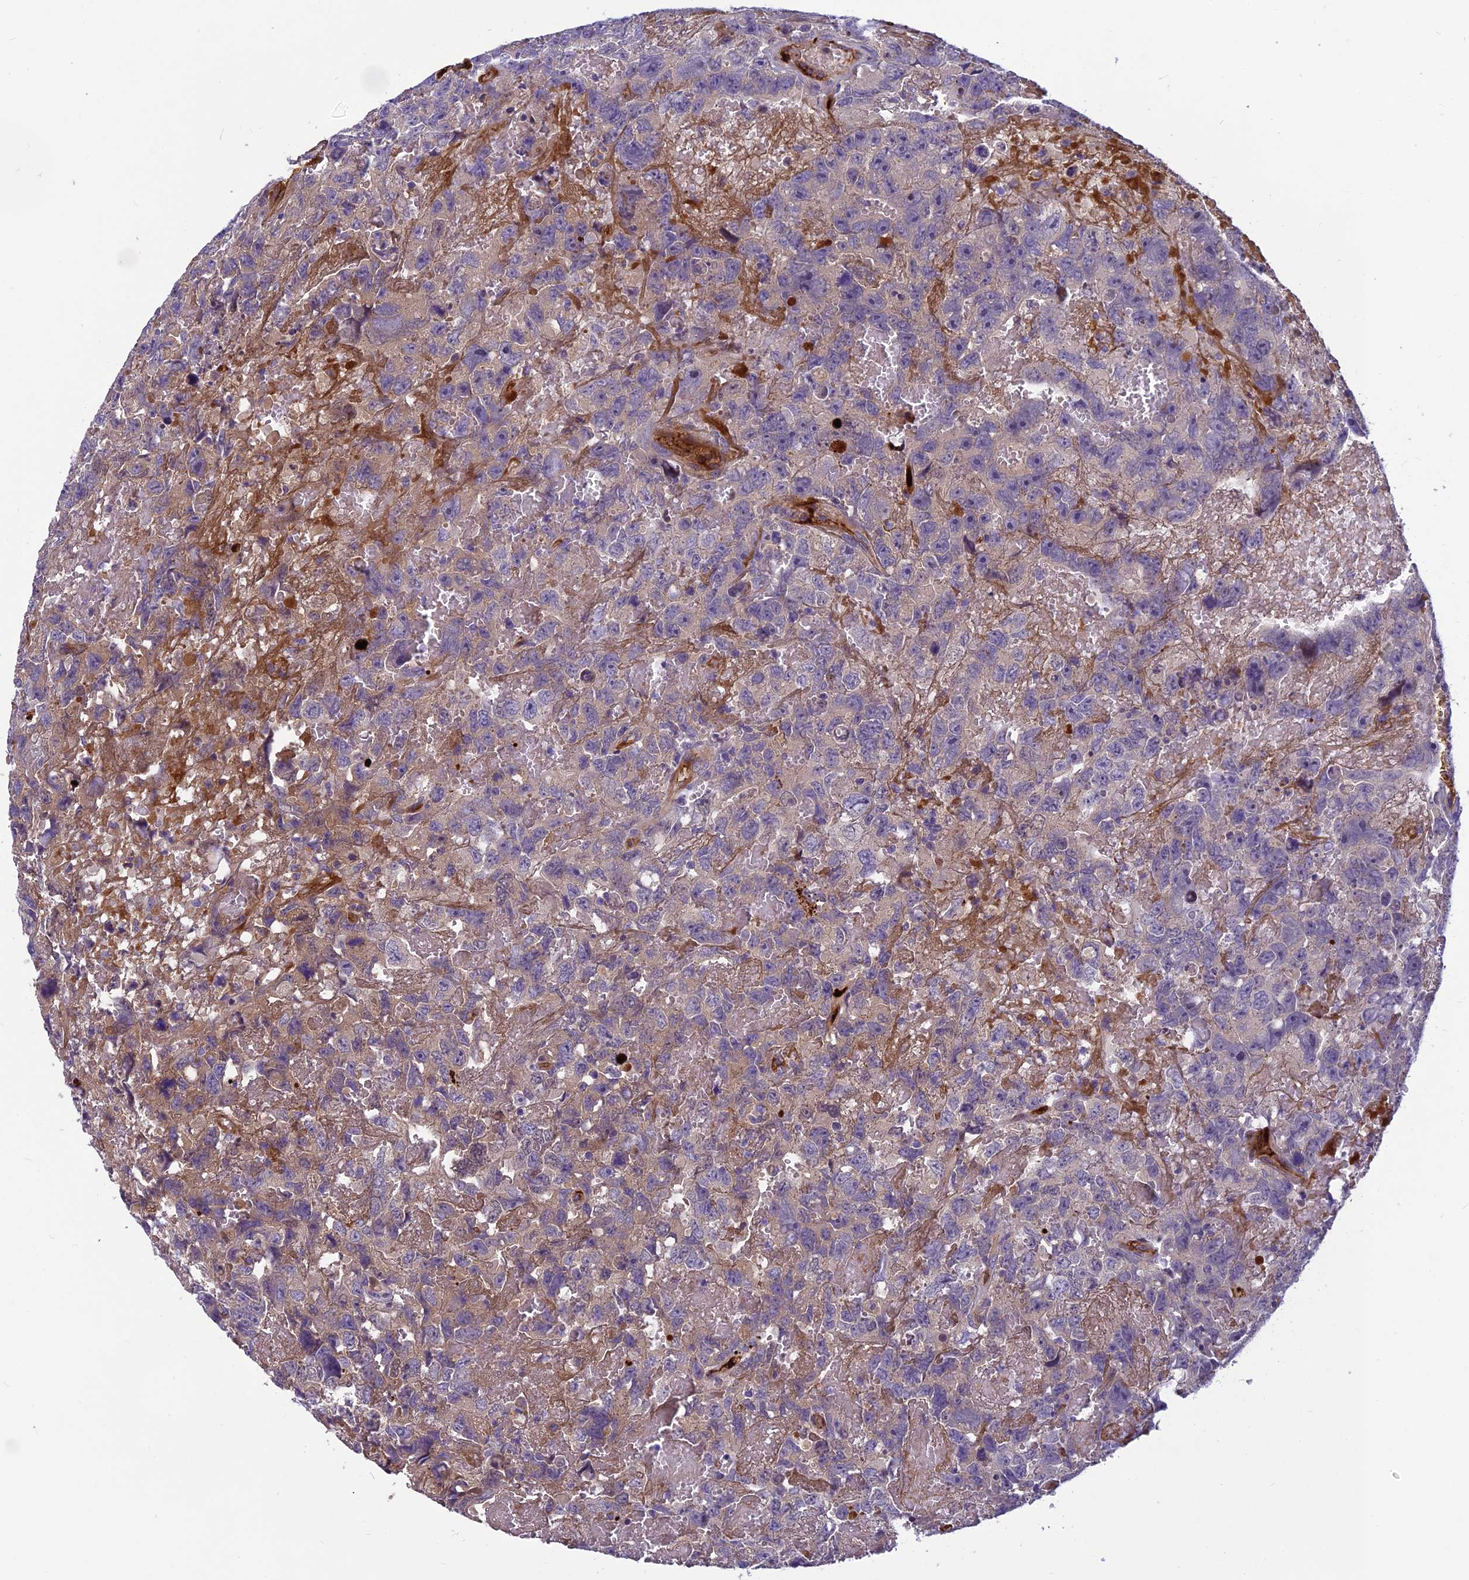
{"staining": {"intensity": "weak", "quantity": "25%-75%", "location": "cytoplasmic/membranous"}, "tissue": "testis cancer", "cell_type": "Tumor cells", "image_type": "cancer", "snomed": [{"axis": "morphology", "description": "Carcinoma, Embryonal, NOS"}, {"axis": "topography", "description": "Testis"}], "caption": "This micrograph displays IHC staining of human testis cancer, with low weak cytoplasmic/membranous positivity in approximately 25%-75% of tumor cells.", "gene": "CLEC11A", "patient": {"sex": "male", "age": 45}}